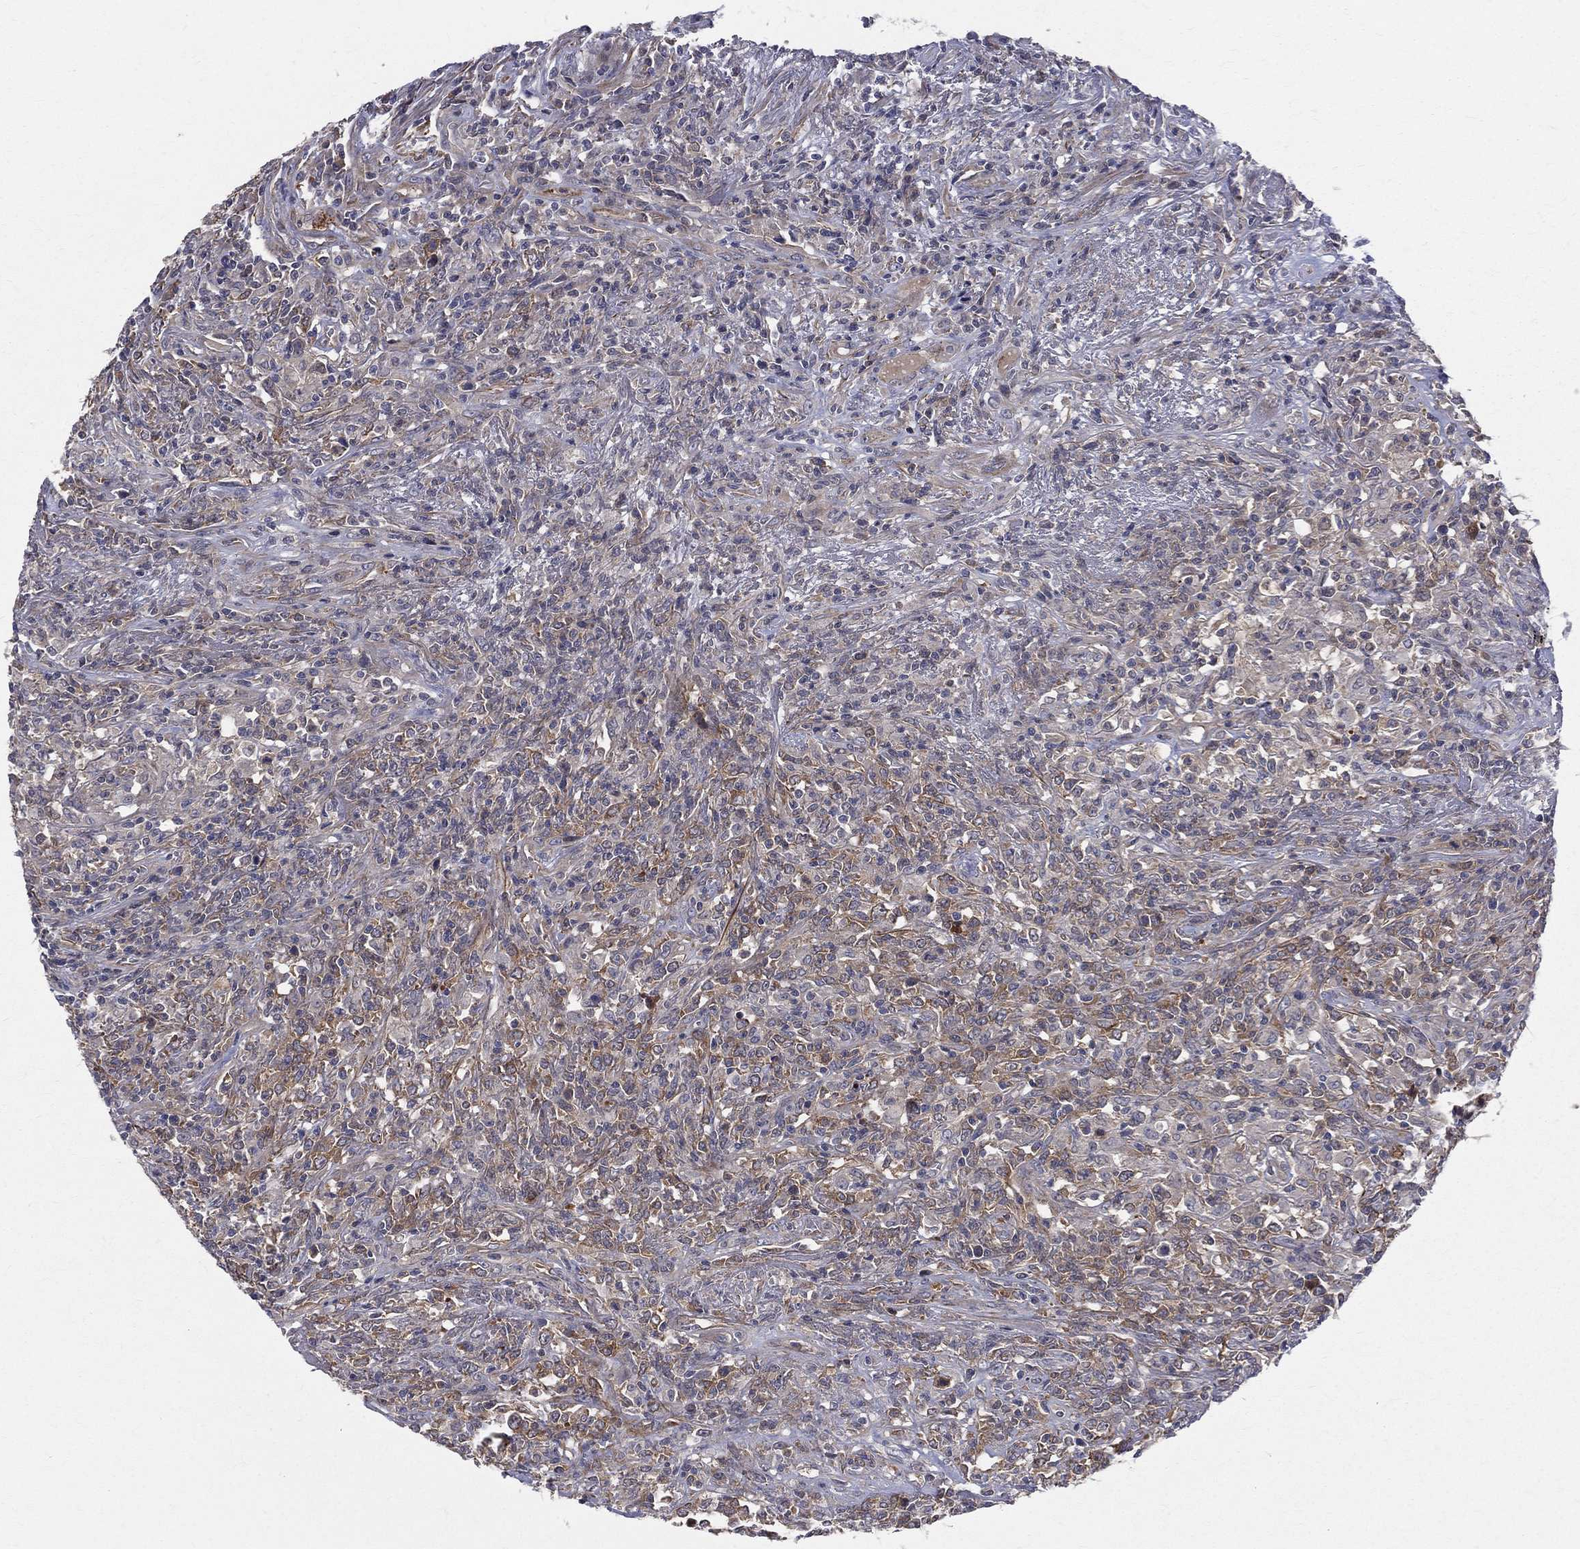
{"staining": {"intensity": "moderate", "quantity": "<25%", "location": "cytoplasmic/membranous"}, "tissue": "lymphoma", "cell_type": "Tumor cells", "image_type": "cancer", "snomed": [{"axis": "morphology", "description": "Malignant lymphoma, non-Hodgkin's type, High grade"}, {"axis": "topography", "description": "Lung"}], "caption": "Lymphoma stained with DAB (3,3'-diaminobenzidine) immunohistochemistry (IHC) exhibits low levels of moderate cytoplasmic/membranous positivity in approximately <25% of tumor cells. (IHC, brightfield microscopy, high magnification).", "gene": "POMZP3", "patient": {"sex": "male", "age": 79}}